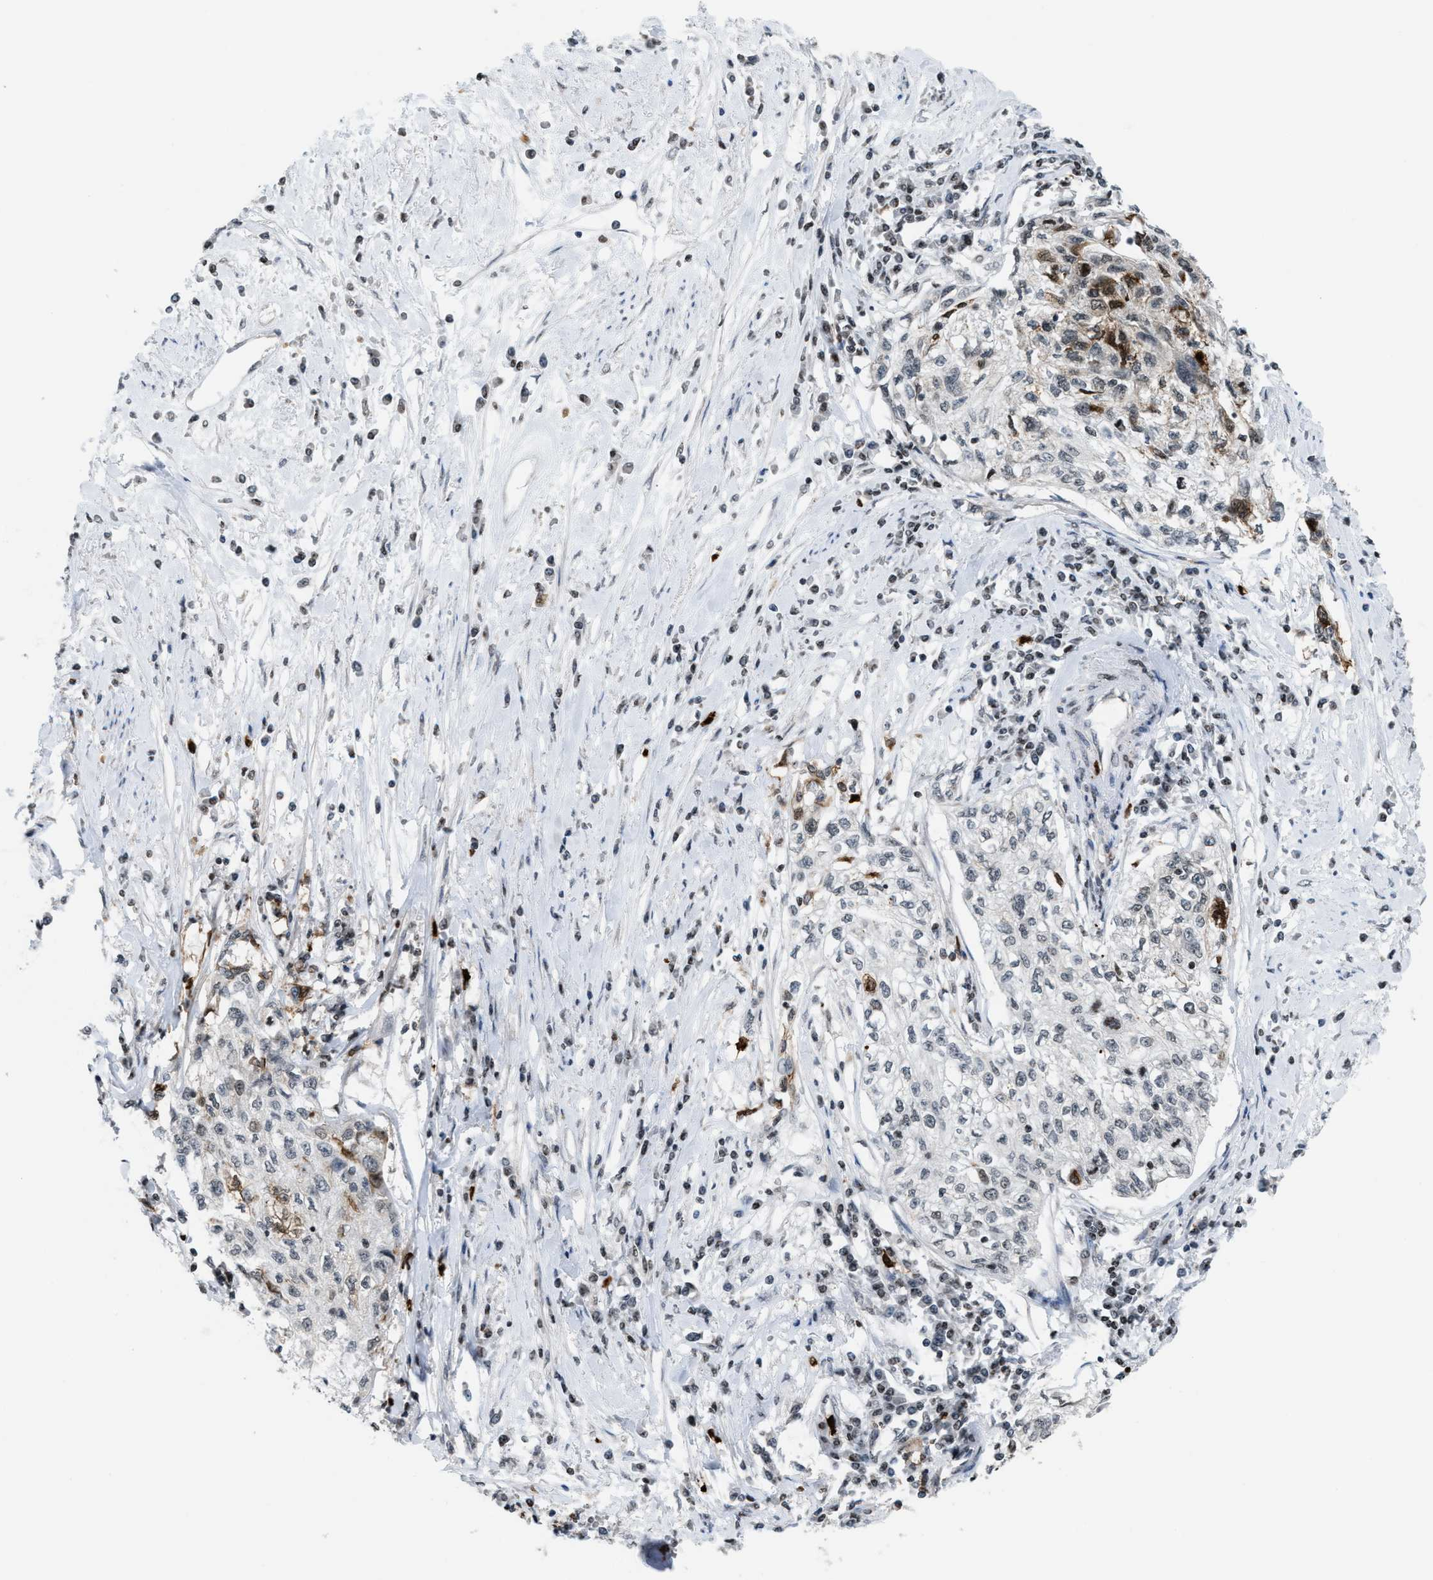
{"staining": {"intensity": "moderate", "quantity": "25%-75%", "location": "cytoplasmic/membranous"}, "tissue": "cervical cancer", "cell_type": "Tumor cells", "image_type": "cancer", "snomed": [{"axis": "morphology", "description": "Squamous cell carcinoma, NOS"}, {"axis": "topography", "description": "Cervix"}], "caption": "A brown stain highlights moderate cytoplasmic/membranous expression of a protein in cervical cancer (squamous cell carcinoma) tumor cells. (Brightfield microscopy of DAB IHC at high magnification).", "gene": "PRUNE2", "patient": {"sex": "female", "age": 57}}